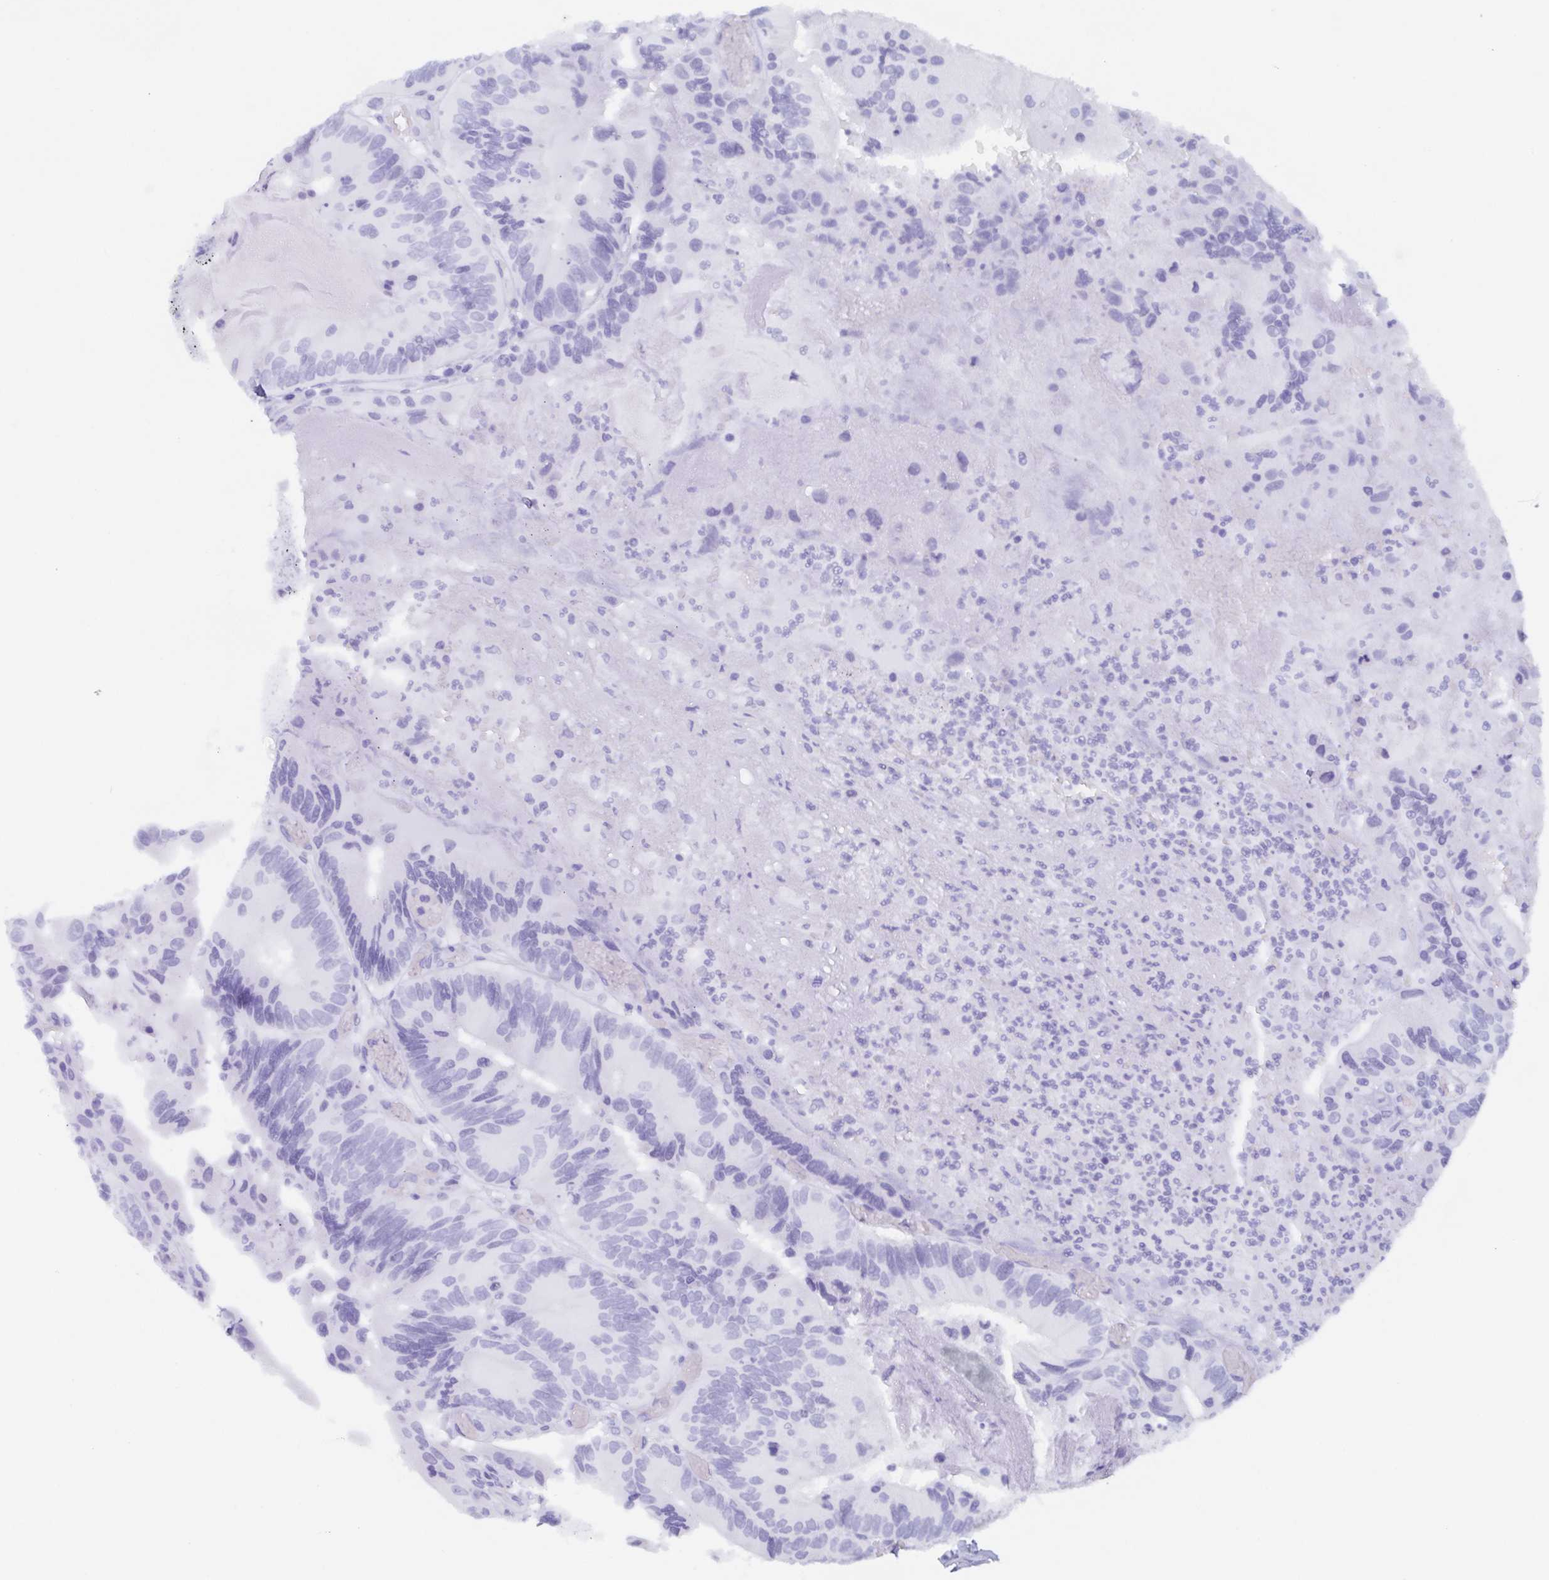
{"staining": {"intensity": "negative", "quantity": "none", "location": "none"}, "tissue": "colorectal cancer", "cell_type": "Tumor cells", "image_type": "cancer", "snomed": [{"axis": "morphology", "description": "Adenocarcinoma, NOS"}, {"axis": "topography", "description": "Colon"}], "caption": "Immunohistochemistry of adenocarcinoma (colorectal) exhibits no staining in tumor cells. (Stains: DAB IHC with hematoxylin counter stain, Microscopy: brightfield microscopy at high magnification).", "gene": "AGFG2", "patient": {"sex": "female", "age": 86}}